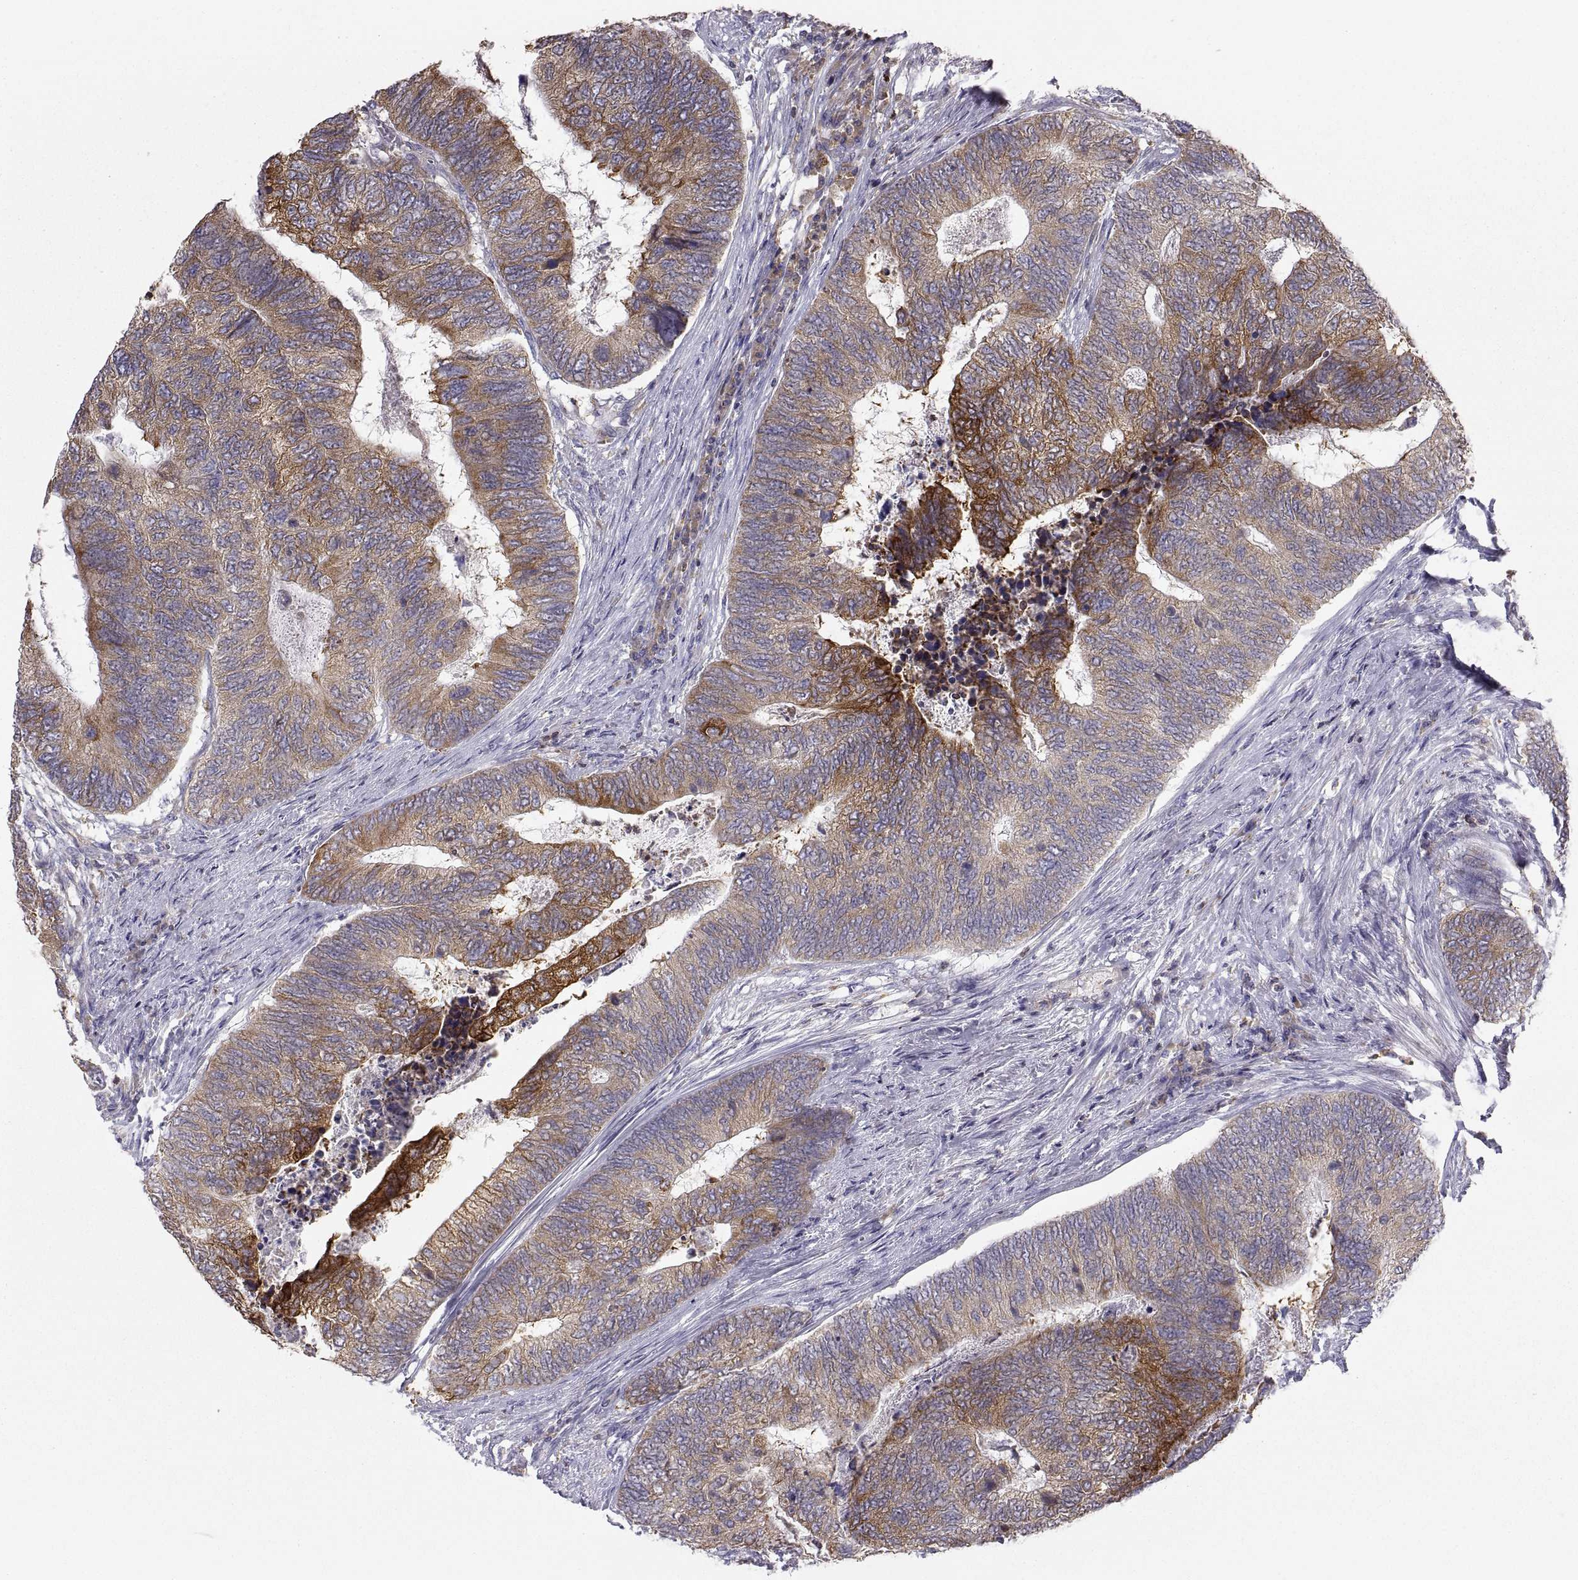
{"staining": {"intensity": "strong", "quantity": "<25%", "location": "cytoplasmic/membranous"}, "tissue": "colorectal cancer", "cell_type": "Tumor cells", "image_type": "cancer", "snomed": [{"axis": "morphology", "description": "Adenocarcinoma, NOS"}, {"axis": "topography", "description": "Colon"}], "caption": "Protein analysis of colorectal cancer tissue demonstrates strong cytoplasmic/membranous expression in approximately <25% of tumor cells.", "gene": "ERO1A", "patient": {"sex": "female", "age": 67}}